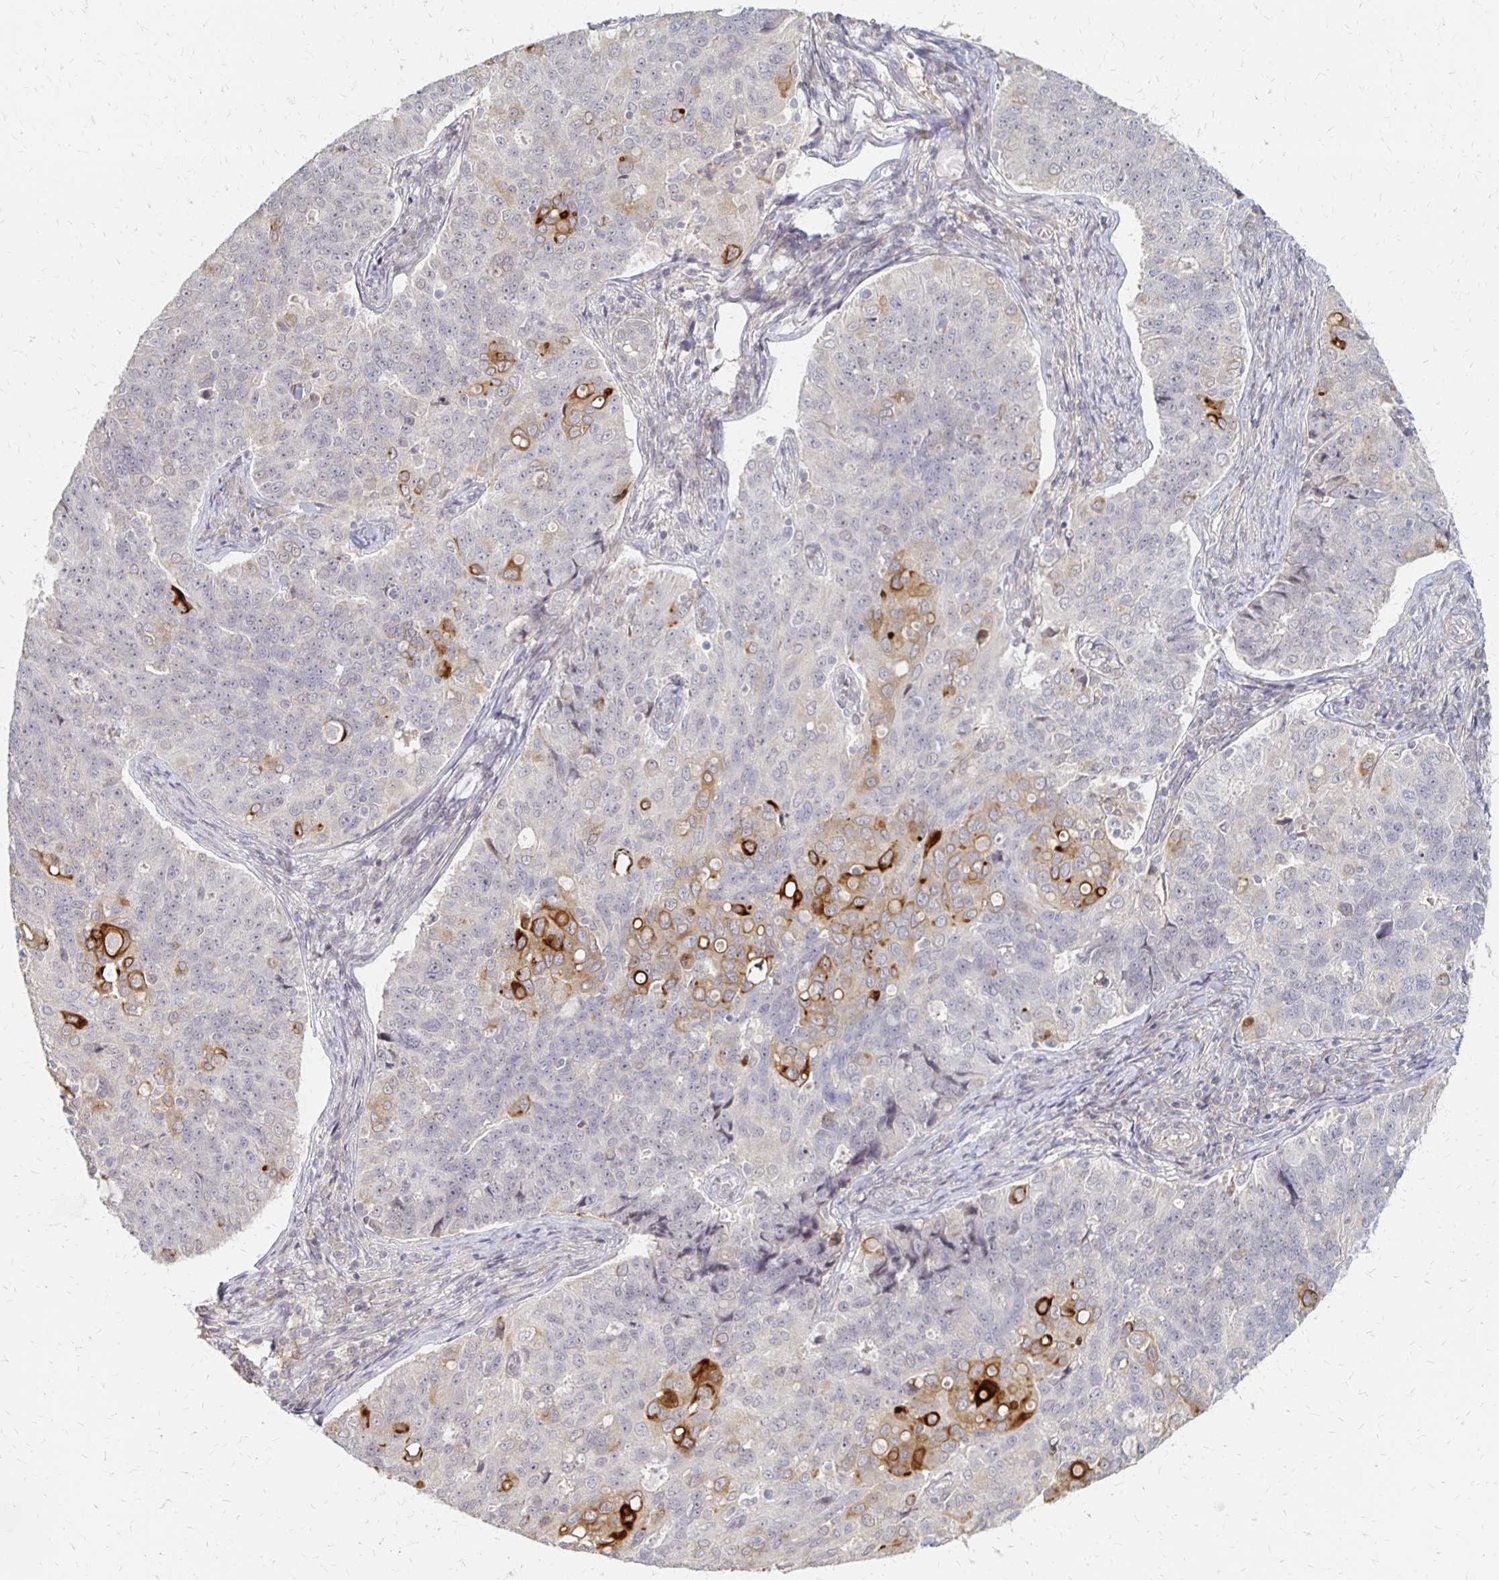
{"staining": {"intensity": "strong", "quantity": "<25%", "location": "cytoplasmic/membranous"}, "tissue": "endometrial cancer", "cell_type": "Tumor cells", "image_type": "cancer", "snomed": [{"axis": "morphology", "description": "Adenocarcinoma, NOS"}, {"axis": "topography", "description": "Endometrium"}], "caption": "Strong cytoplasmic/membranous expression is appreciated in approximately <25% of tumor cells in adenocarcinoma (endometrial). The staining is performed using DAB brown chromogen to label protein expression. The nuclei are counter-stained blue using hematoxylin.", "gene": "PRKCB", "patient": {"sex": "female", "age": 43}}